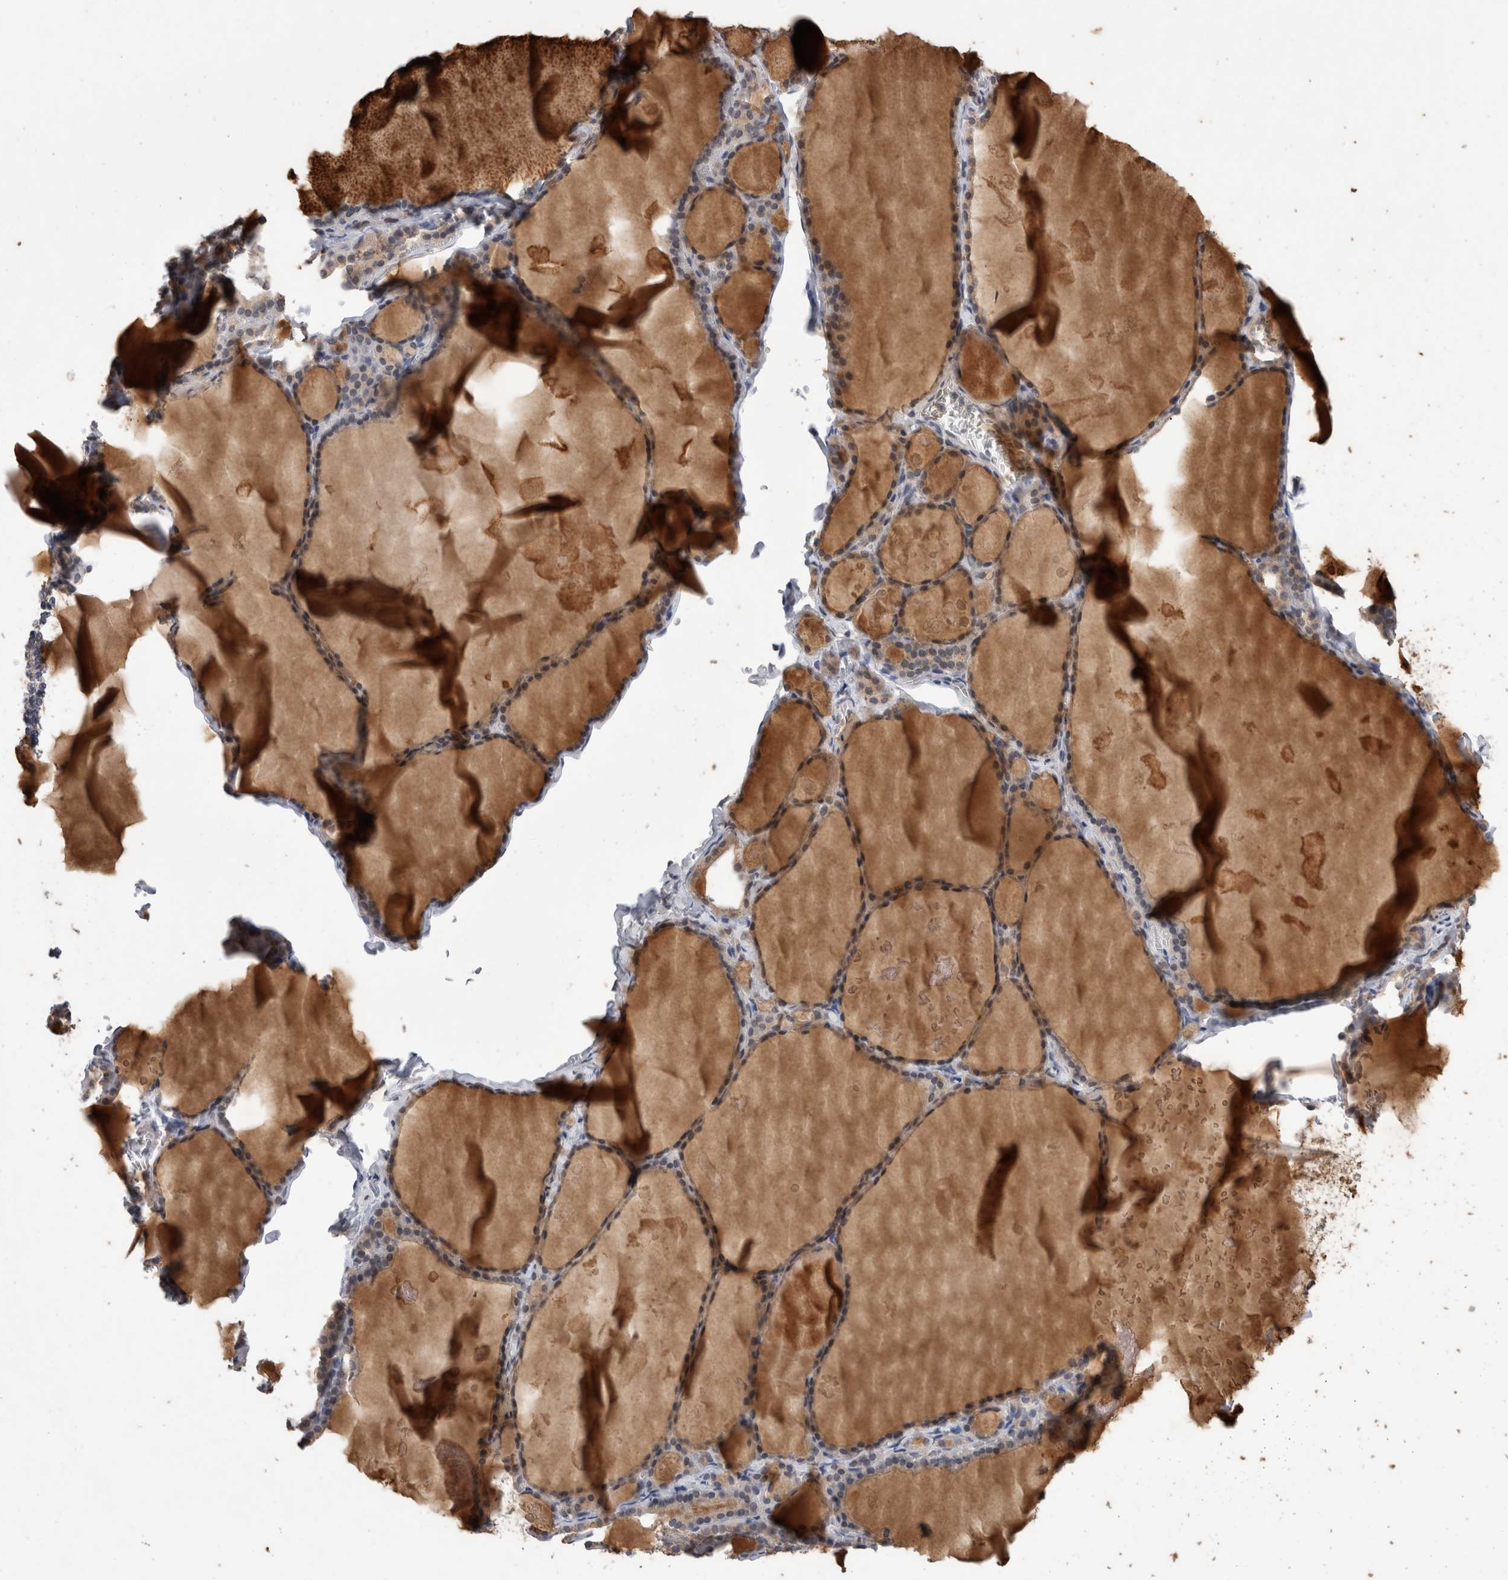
{"staining": {"intensity": "weak", "quantity": "25%-75%", "location": "cytoplasmic/membranous"}, "tissue": "thyroid gland", "cell_type": "Glandular cells", "image_type": "normal", "snomed": [{"axis": "morphology", "description": "Normal tissue, NOS"}, {"axis": "topography", "description": "Thyroid gland"}], "caption": "Protein expression analysis of unremarkable thyroid gland exhibits weak cytoplasmic/membranous positivity in about 25%-75% of glandular cells. (Brightfield microscopy of DAB IHC at high magnification).", "gene": "FHOD3", "patient": {"sex": "male", "age": 56}}